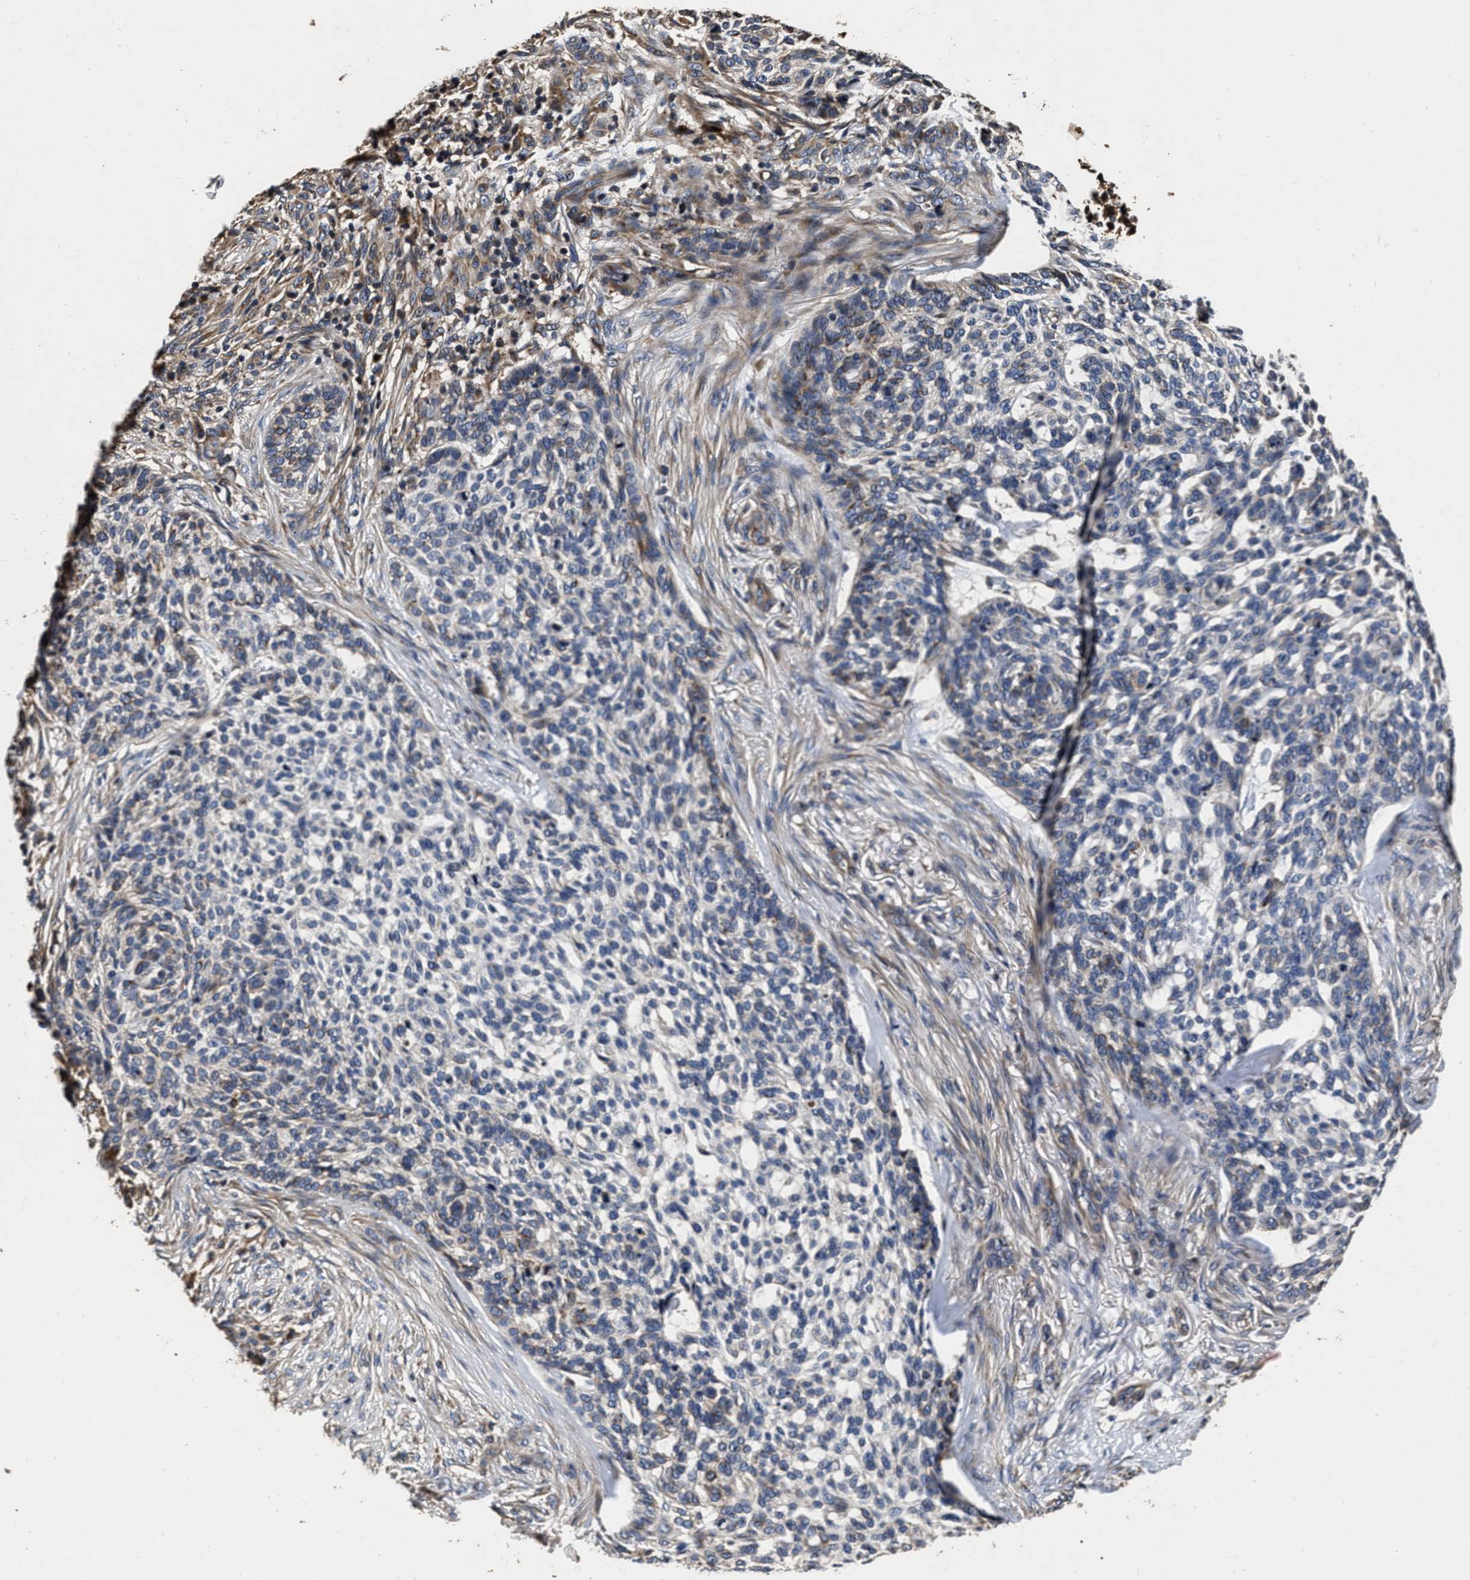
{"staining": {"intensity": "negative", "quantity": "none", "location": "none"}, "tissue": "skin cancer", "cell_type": "Tumor cells", "image_type": "cancer", "snomed": [{"axis": "morphology", "description": "Basal cell carcinoma"}, {"axis": "topography", "description": "Skin"}], "caption": "A high-resolution photomicrograph shows IHC staining of skin basal cell carcinoma, which exhibits no significant staining in tumor cells.", "gene": "ABCG8", "patient": {"sex": "female", "age": 64}}